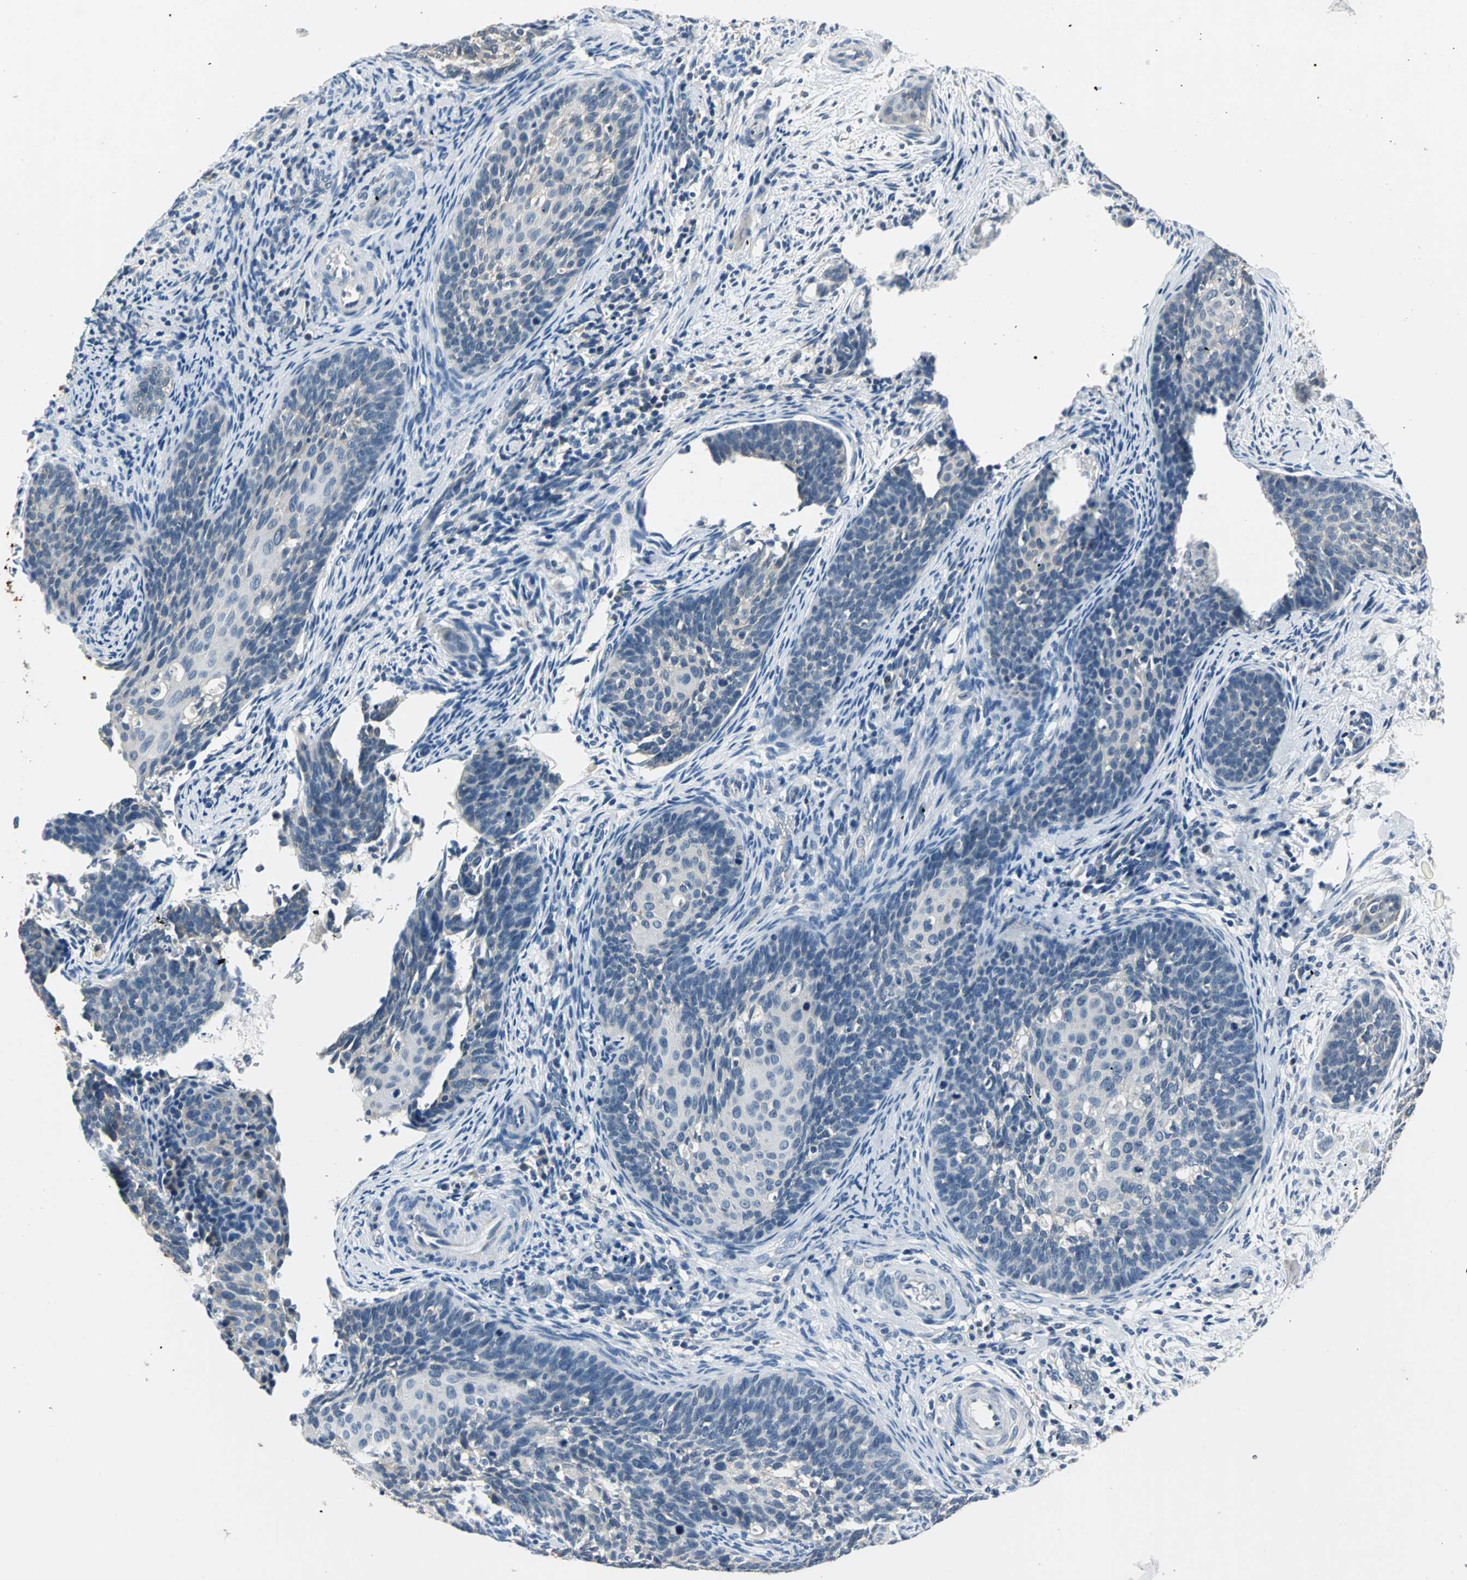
{"staining": {"intensity": "negative", "quantity": "none", "location": "none"}, "tissue": "cervical cancer", "cell_type": "Tumor cells", "image_type": "cancer", "snomed": [{"axis": "morphology", "description": "Squamous cell carcinoma, NOS"}, {"axis": "topography", "description": "Cervix"}], "caption": "There is no significant staining in tumor cells of cervical squamous cell carcinoma.", "gene": "ZNF415", "patient": {"sex": "female", "age": 33}}